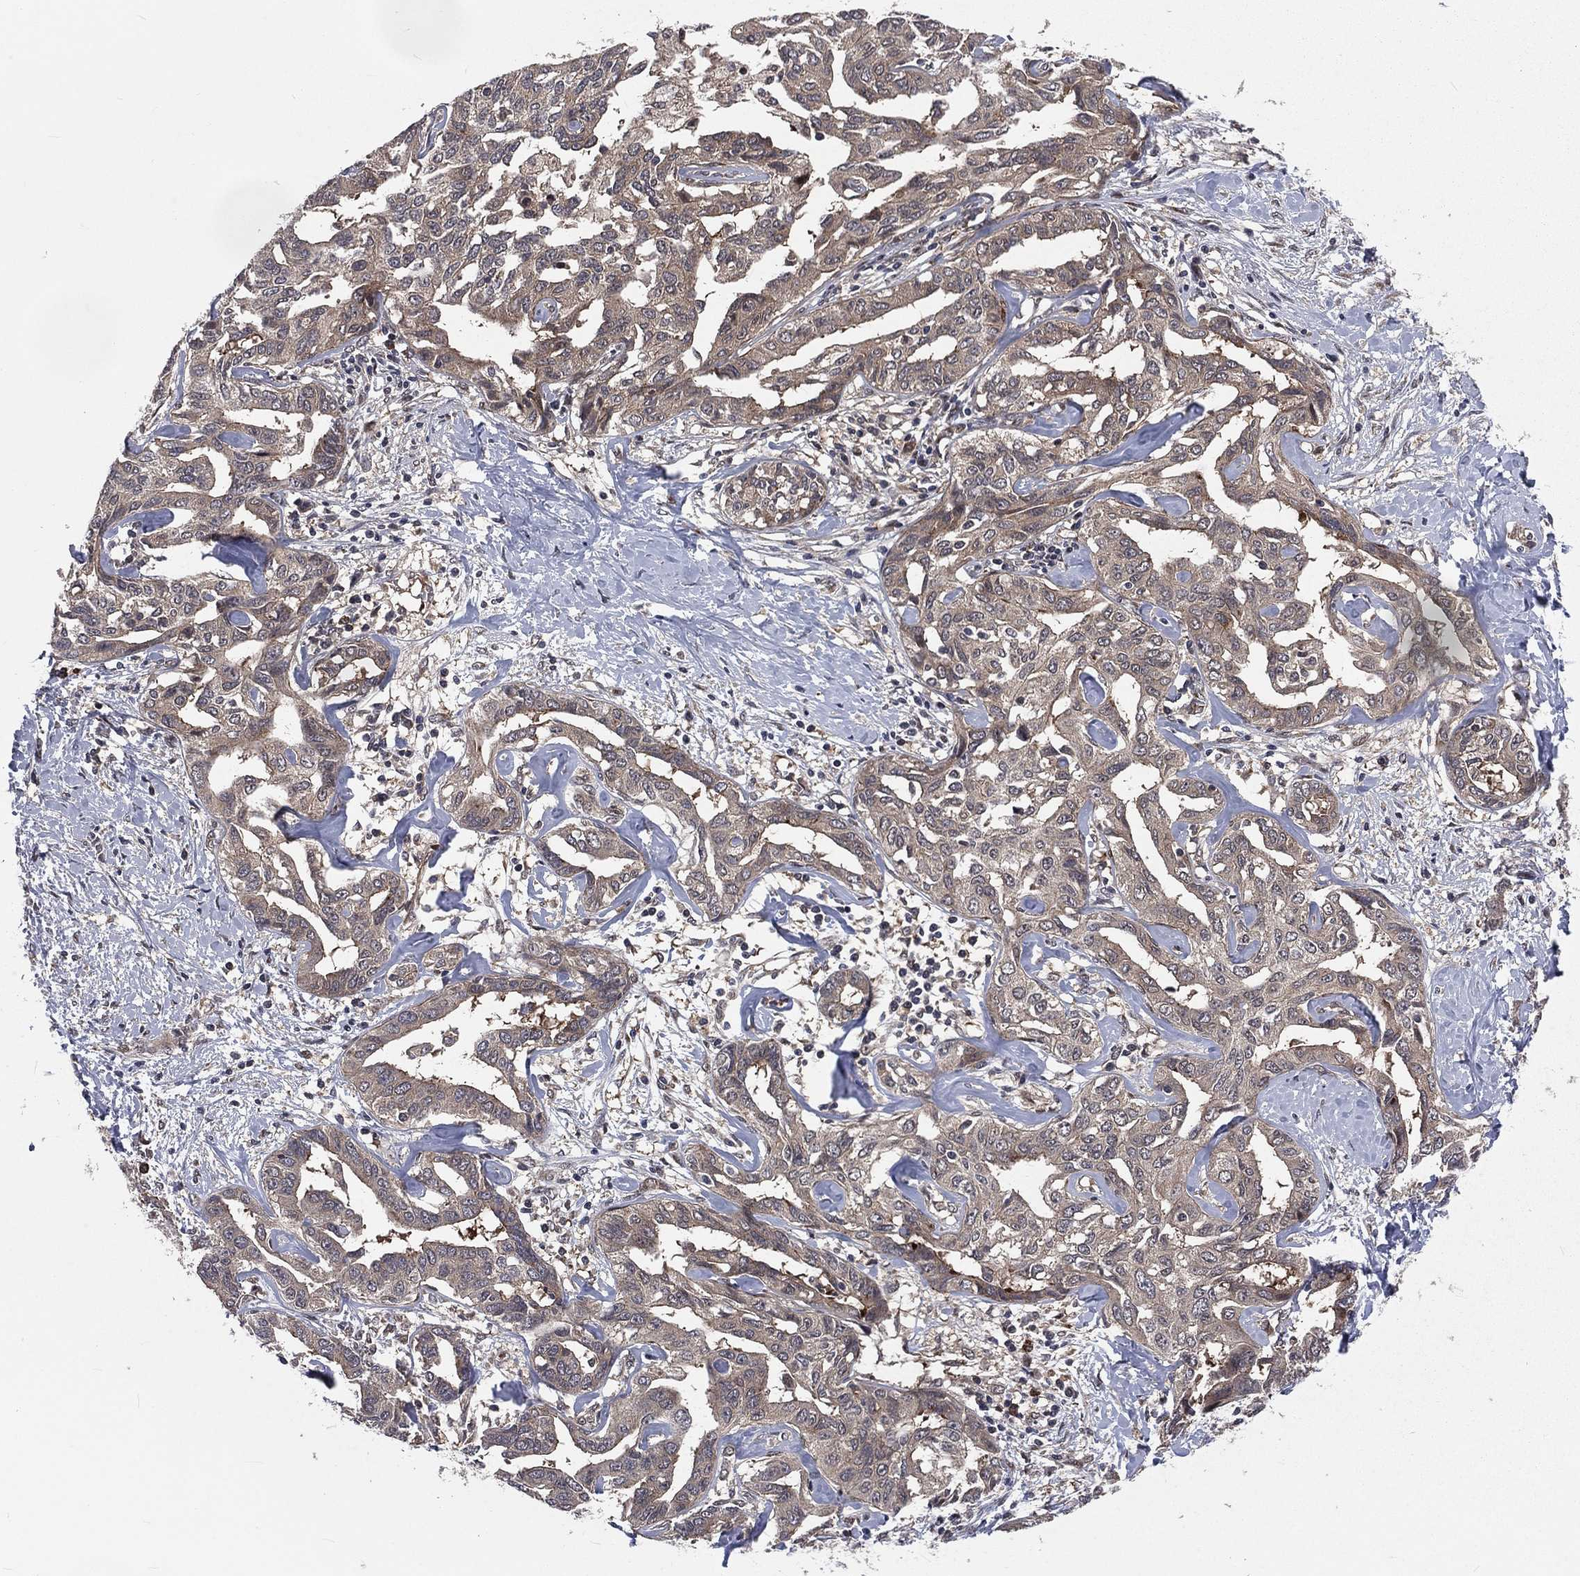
{"staining": {"intensity": "negative", "quantity": "none", "location": "none"}, "tissue": "liver cancer", "cell_type": "Tumor cells", "image_type": "cancer", "snomed": [{"axis": "morphology", "description": "Cholangiocarcinoma"}, {"axis": "topography", "description": "Liver"}], "caption": "DAB (3,3'-diaminobenzidine) immunohistochemical staining of human cholangiocarcinoma (liver) demonstrates no significant positivity in tumor cells. Nuclei are stained in blue.", "gene": "ARL3", "patient": {"sex": "male", "age": 59}}